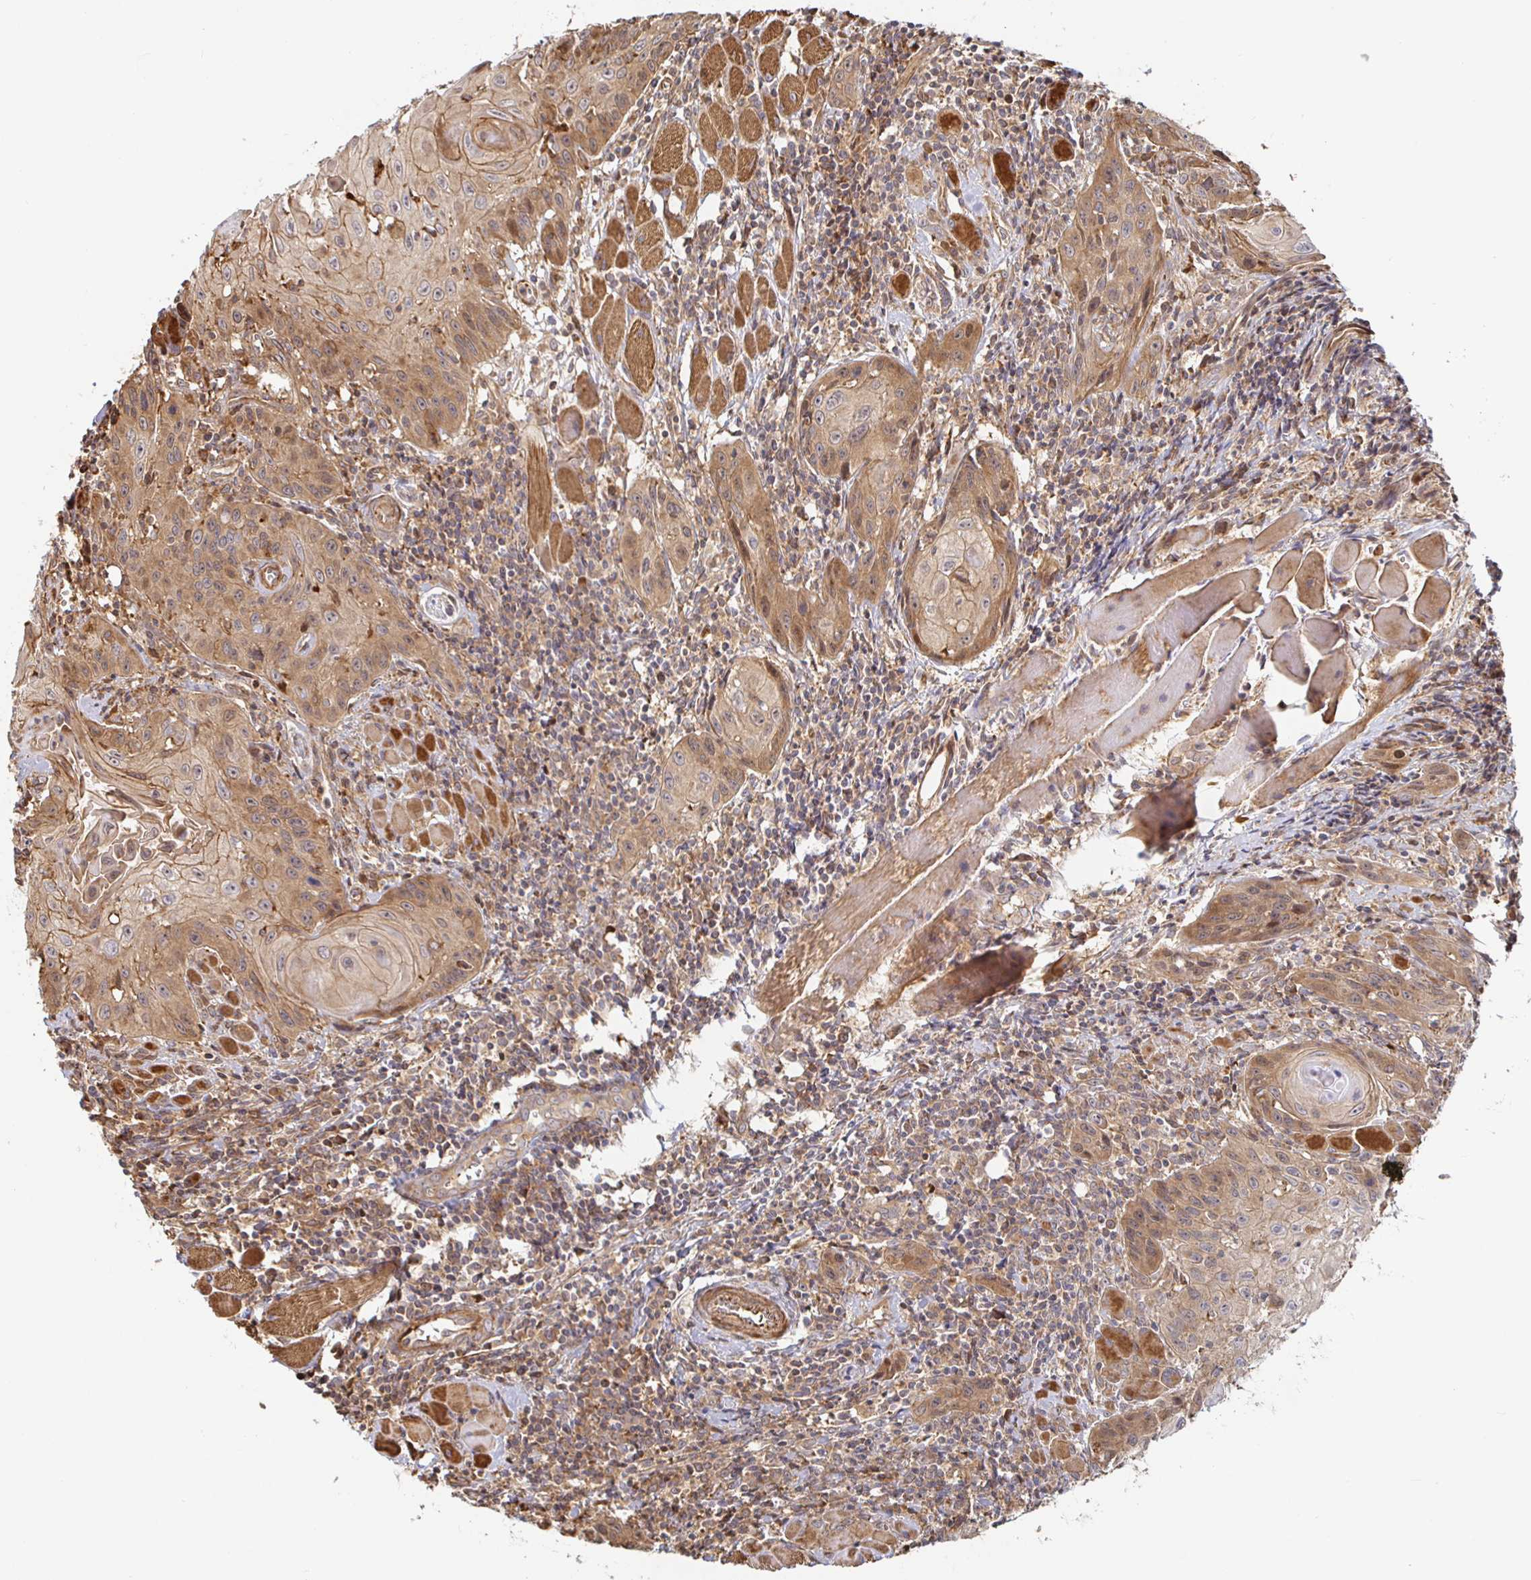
{"staining": {"intensity": "moderate", "quantity": ">75%", "location": "cytoplasmic/membranous"}, "tissue": "head and neck cancer", "cell_type": "Tumor cells", "image_type": "cancer", "snomed": [{"axis": "morphology", "description": "Squamous cell carcinoma, NOS"}, {"axis": "topography", "description": "Oral tissue"}, {"axis": "topography", "description": "Head-Neck"}], "caption": "Immunohistochemical staining of human head and neck cancer (squamous cell carcinoma) reveals medium levels of moderate cytoplasmic/membranous expression in about >75% of tumor cells. (DAB IHC, brown staining for protein, blue staining for nuclei).", "gene": "STRAP", "patient": {"sex": "male", "age": 58}}